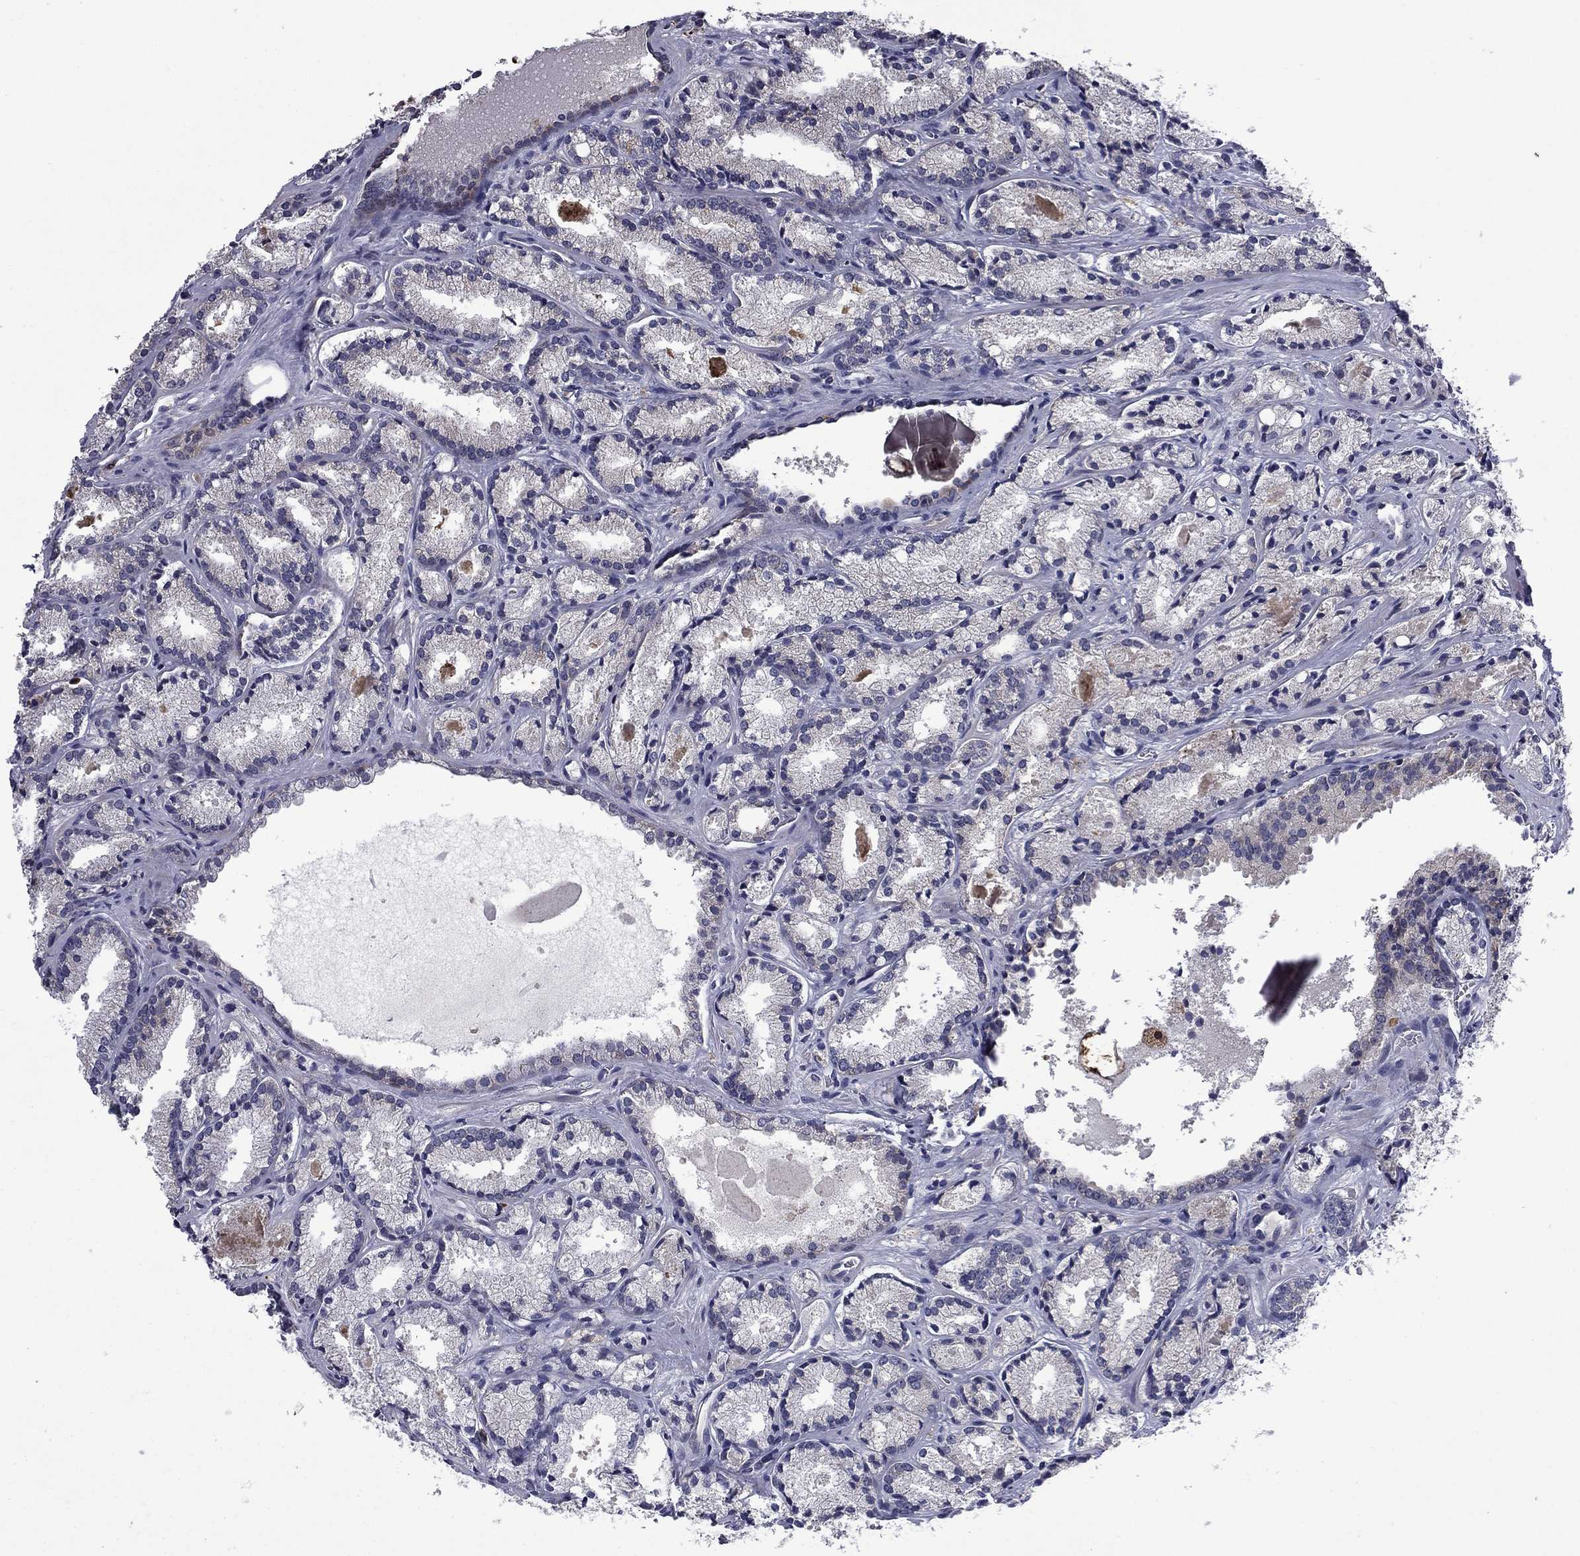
{"staining": {"intensity": "negative", "quantity": "none", "location": "none"}, "tissue": "prostate cancer", "cell_type": "Tumor cells", "image_type": "cancer", "snomed": [{"axis": "morphology", "description": "Adenocarcinoma, NOS"}, {"axis": "morphology", "description": "Adenocarcinoma, High grade"}, {"axis": "topography", "description": "Prostate"}], "caption": "Immunohistochemistry photomicrograph of neoplastic tissue: prostate high-grade adenocarcinoma stained with DAB demonstrates no significant protein expression in tumor cells.", "gene": "CEACAM7", "patient": {"sex": "male", "age": 70}}